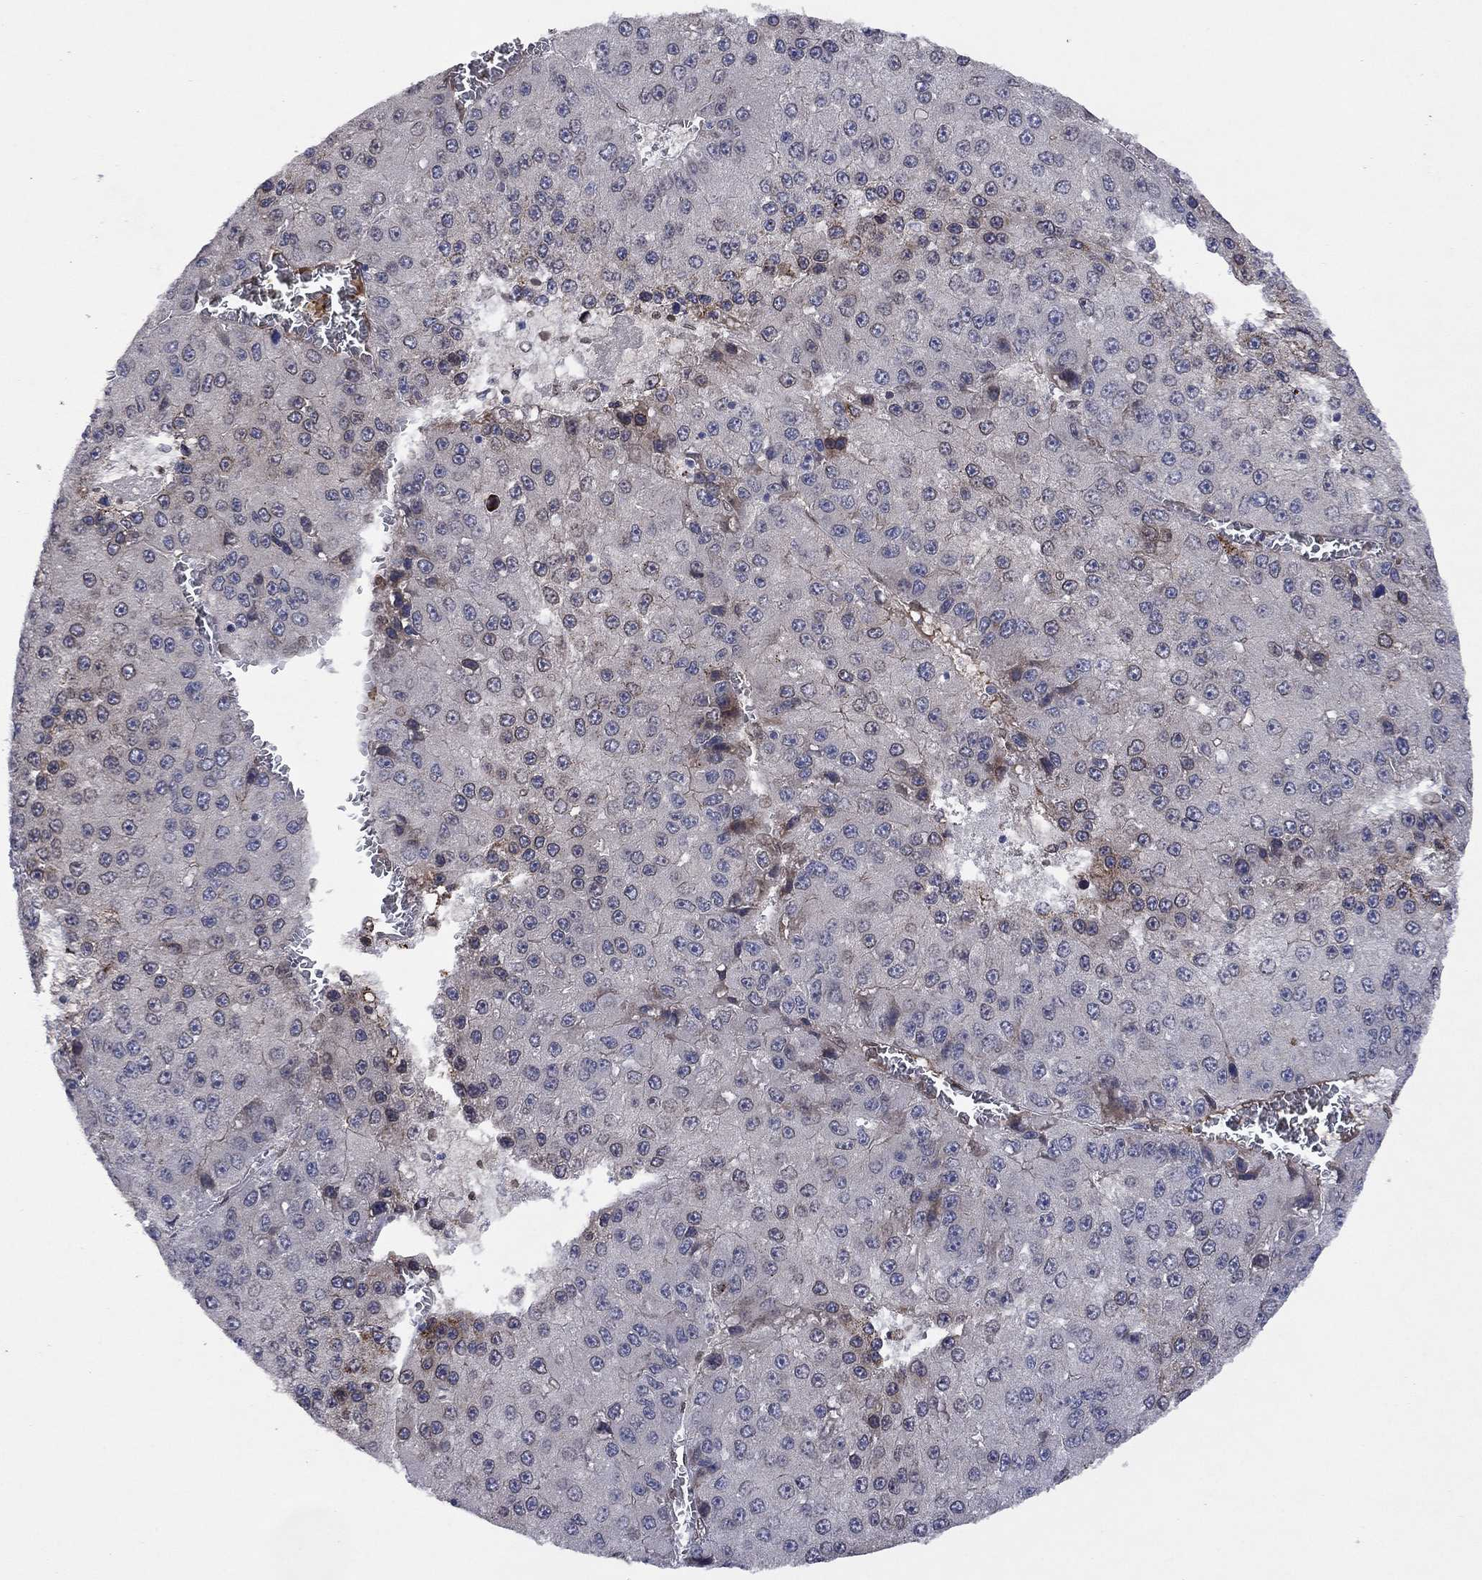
{"staining": {"intensity": "negative", "quantity": "none", "location": "none"}, "tissue": "liver cancer", "cell_type": "Tumor cells", "image_type": "cancer", "snomed": [{"axis": "morphology", "description": "Carcinoma, Hepatocellular, NOS"}, {"axis": "topography", "description": "Liver"}], "caption": "Tumor cells show no significant protein expression in hepatocellular carcinoma (liver).", "gene": "EMC9", "patient": {"sex": "female", "age": 73}}